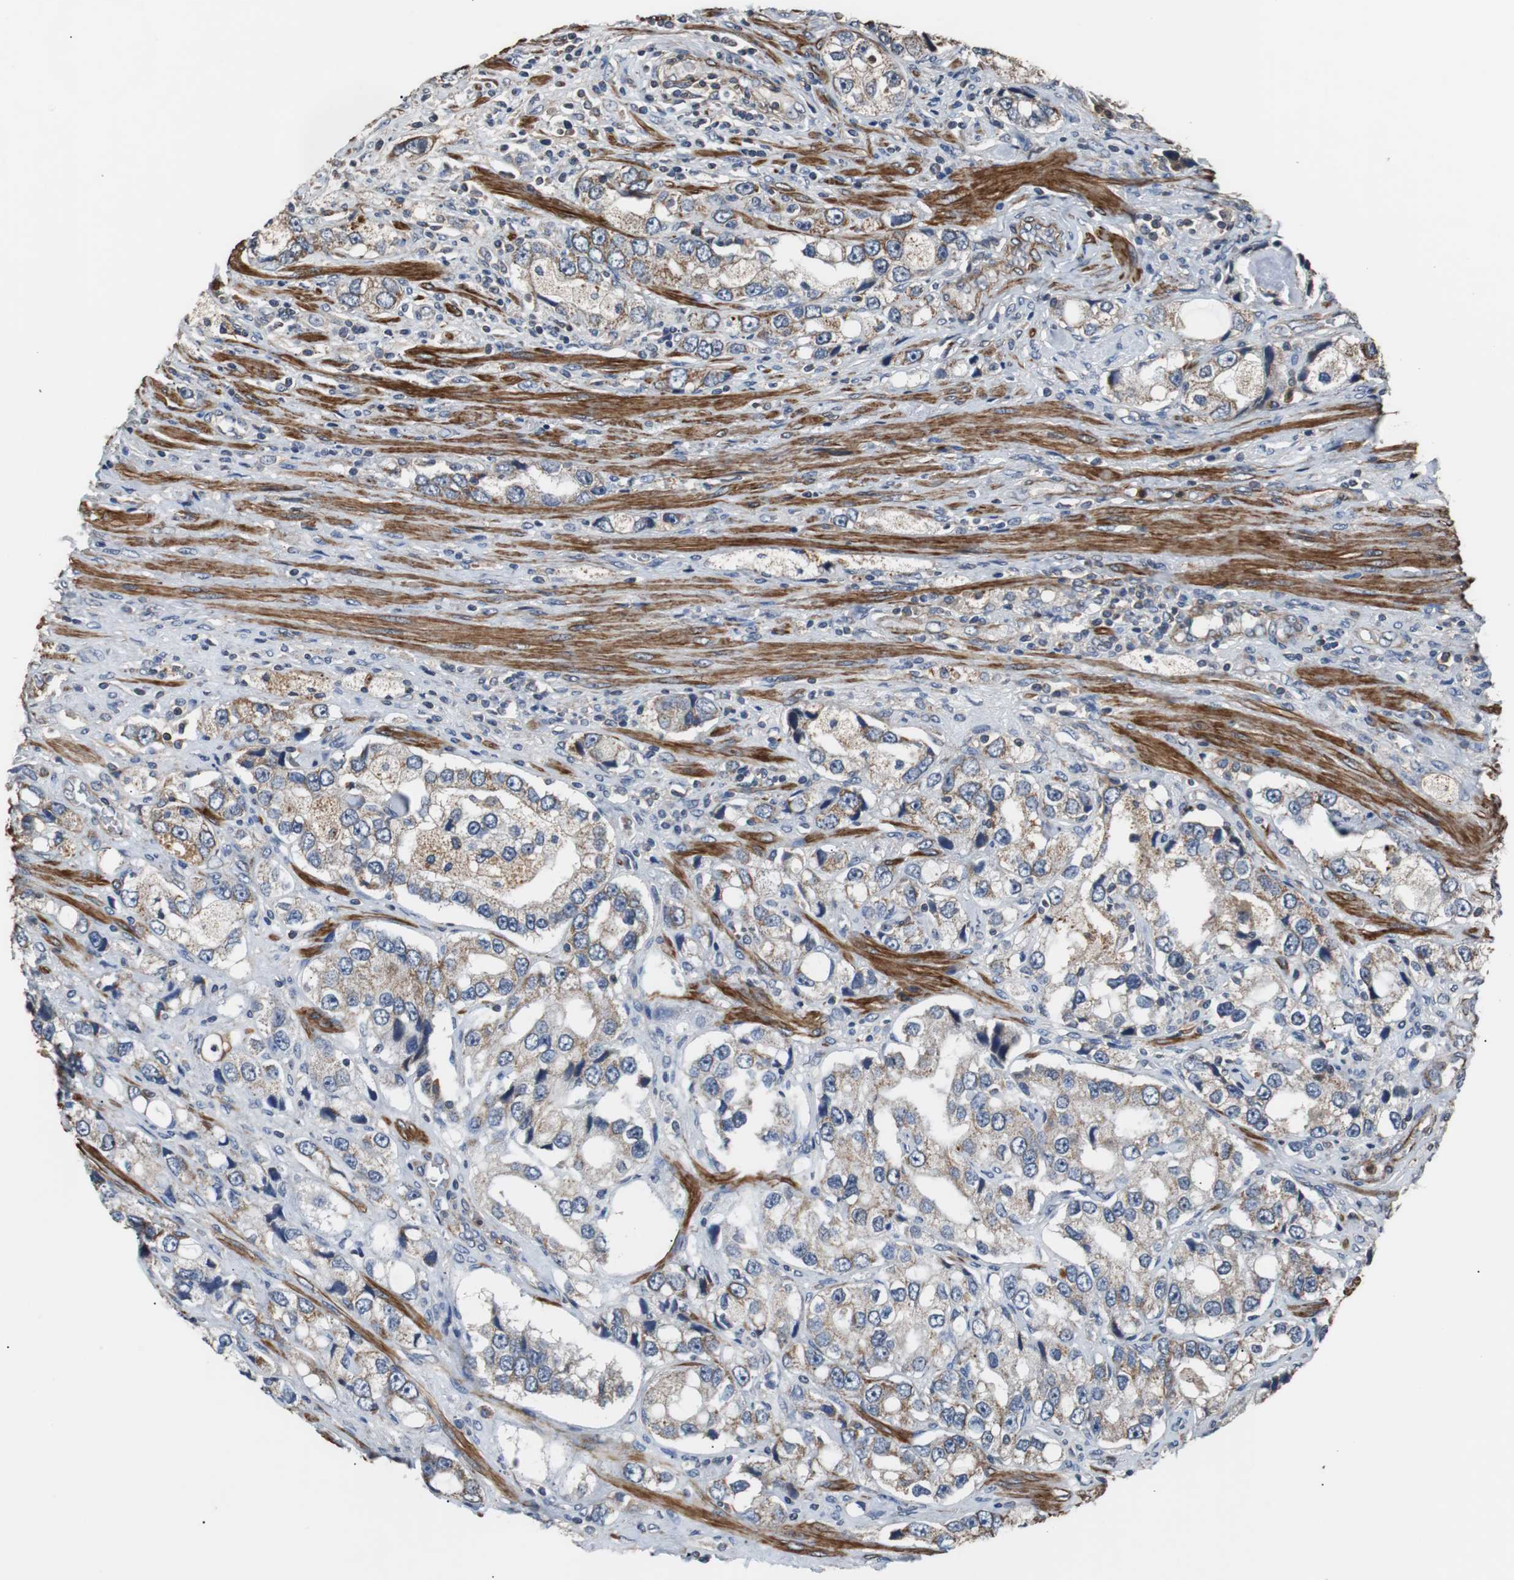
{"staining": {"intensity": "negative", "quantity": "none", "location": "none"}, "tissue": "prostate cancer", "cell_type": "Tumor cells", "image_type": "cancer", "snomed": [{"axis": "morphology", "description": "Adenocarcinoma, High grade"}, {"axis": "topography", "description": "Prostate"}], "caption": "Tumor cells show no significant protein expression in prostate cancer (high-grade adenocarcinoma).", "gene": "PITRM1", "patient": {"sex": "male", "age": 63}}